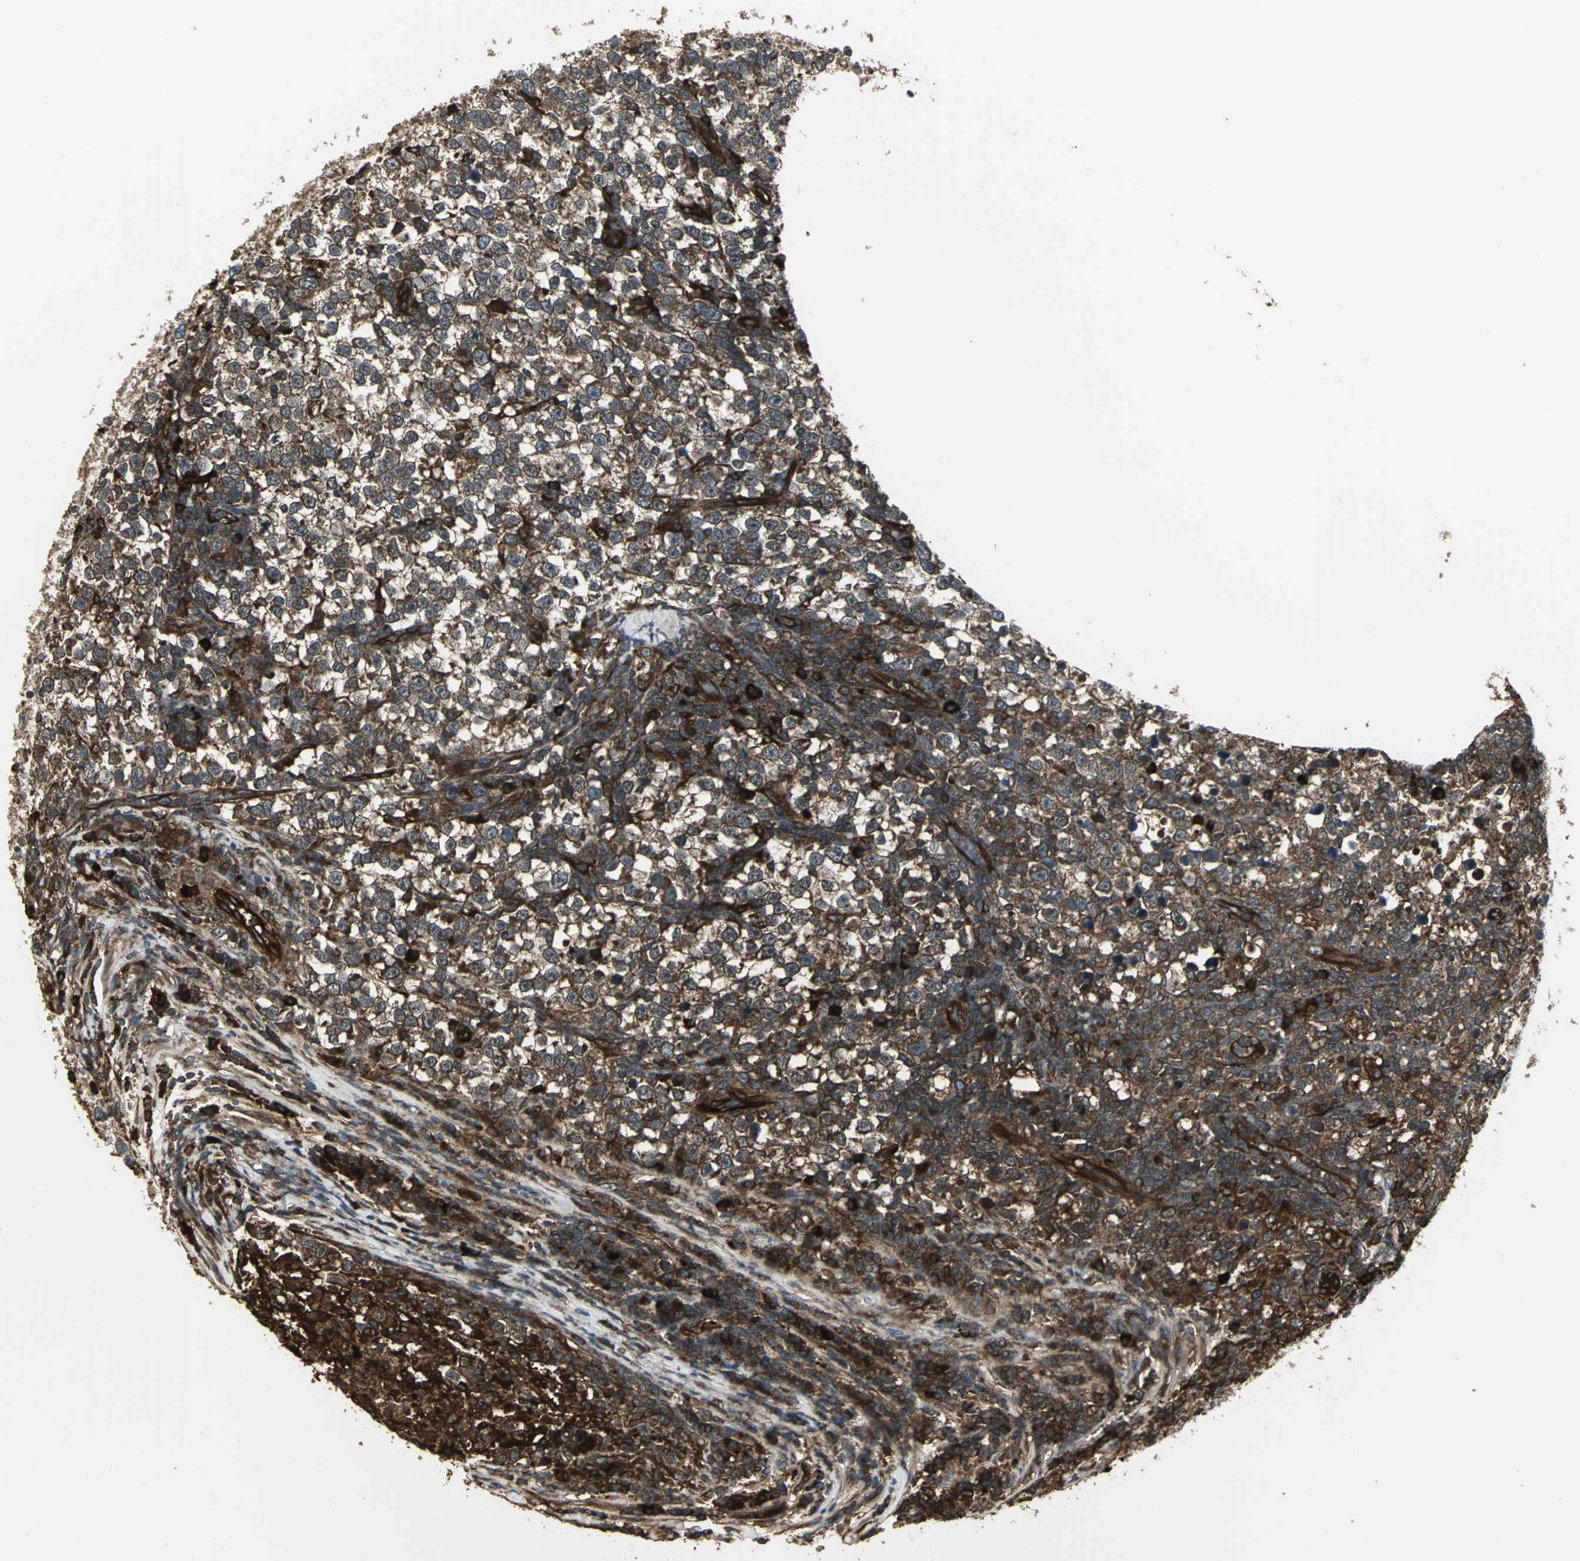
{"staining": {"intensity": "strong", "quantity": ">75%", "location": "cytoplasmic/membranous"}, "tissue": "testis cancer", "cell_type": "Tumor cells", "image_type": "cancer", "snomed": [{"axis": "morphology", "description": "Seminoma, NOS"}, {"axis": "topography", "description": "Testis"}], "caption": "Testis seminoma stained with DAB immunohistochemistry shows high levels of strong cytoplasmic/membranous staining in about >75% of tumor cells. Using DAB (3,3'-diaminobenzidine) (brown) and hematoxylin (blue) stains, captured at high magnification using brightfield microscopy.", "gene": "PRXL2B", "patient": {"sex": "male", "age": 43}}